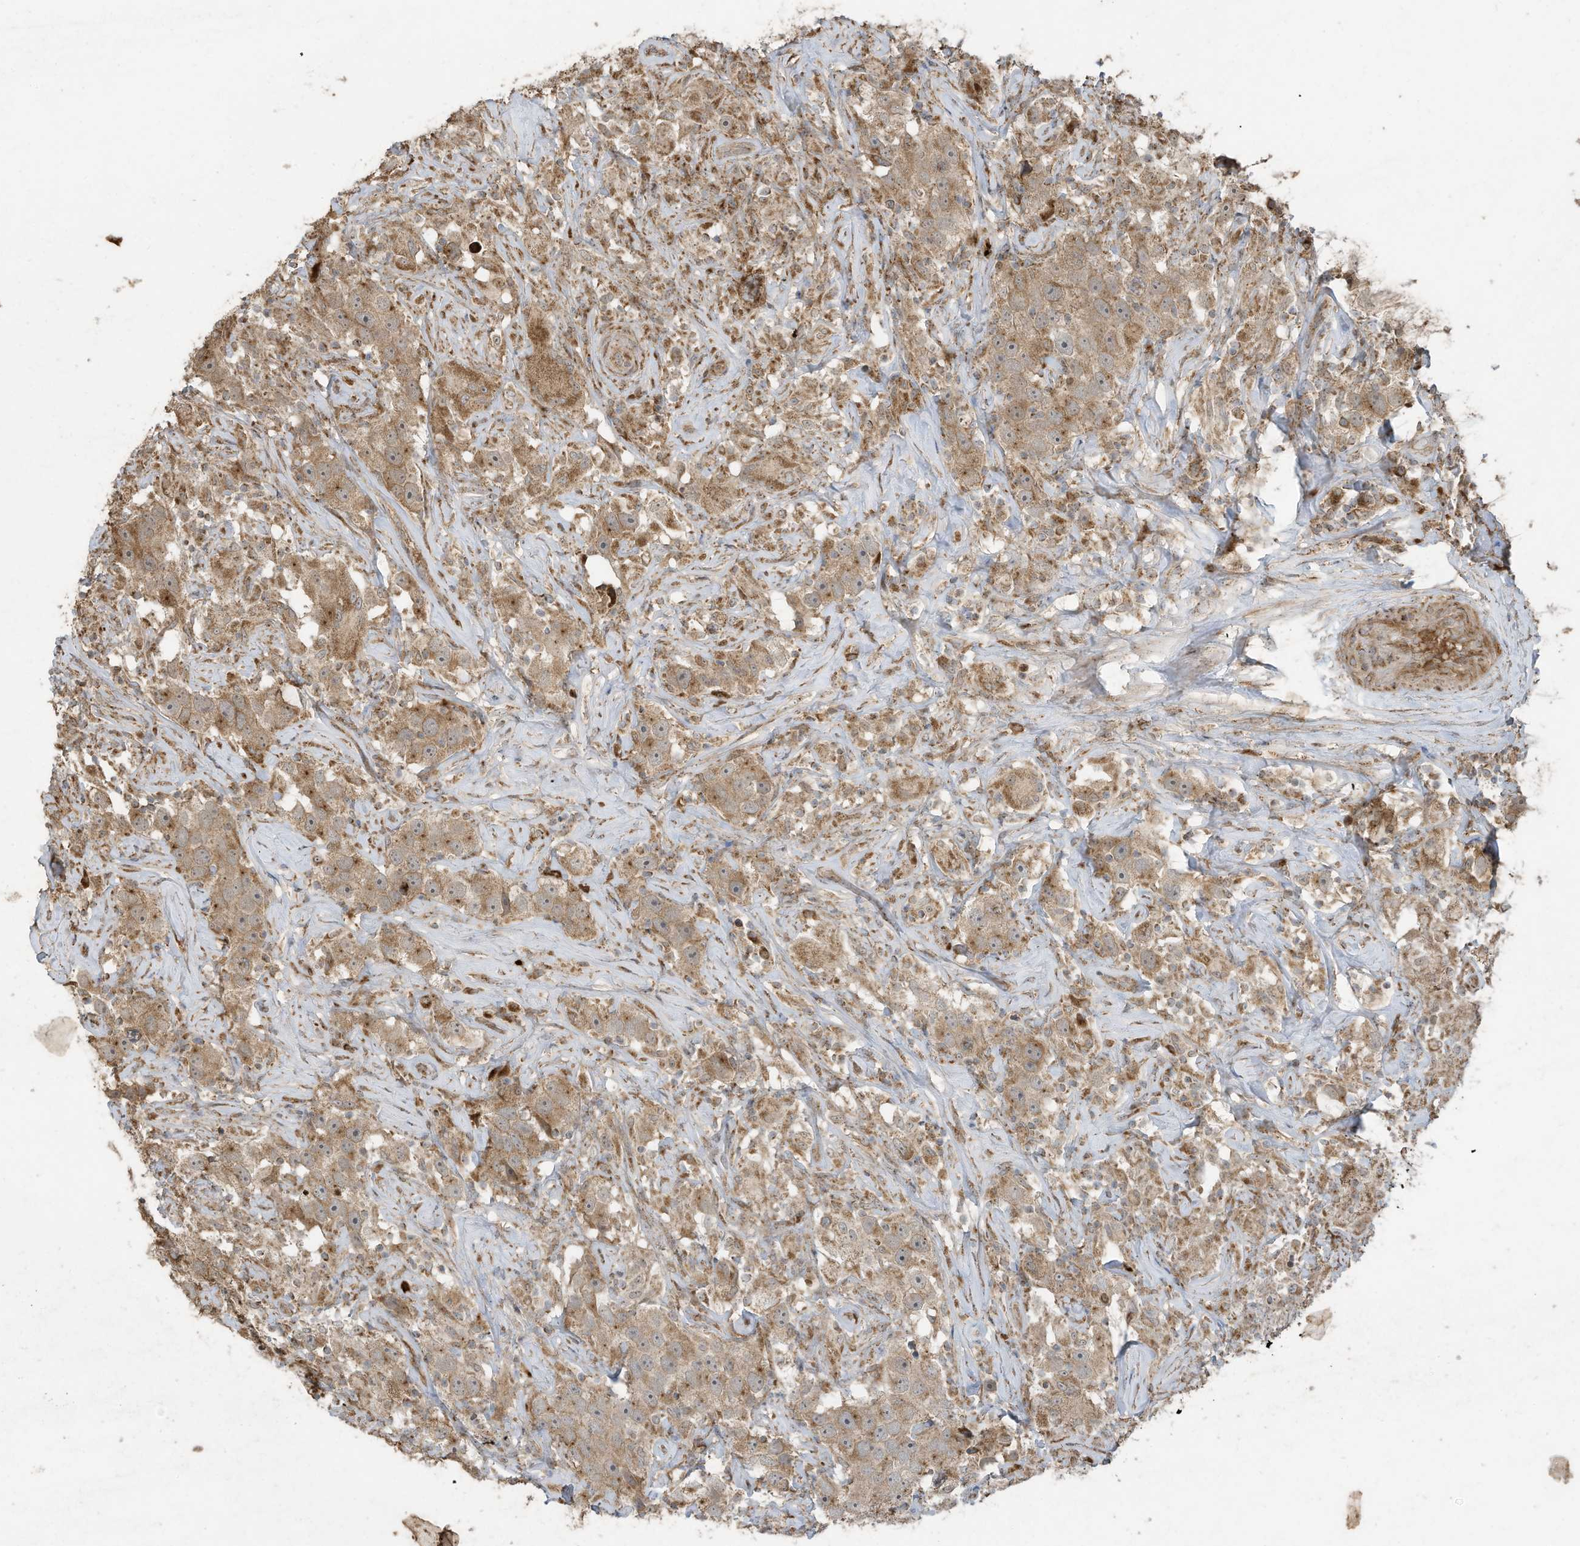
{"staining": {"intensity": "moderate", "quantity": ">75%", "location": "cytoplasmic/membranous"}, "tissue": "testis cancer", "cell_type": "Tumor cells", "image_type": "cancer", "snomed": [{"axis": "morphology", "description": "Seminoma, NOS"}, {"axis": "topography", "description": "Testis"}], "caption": "A brown stain highlights moderate cytoplasmic/membranous expression of a protein in testis cancer tumor cells.", "gene": "C2orf74", "patient": {"sex": "male", "age": 49}}